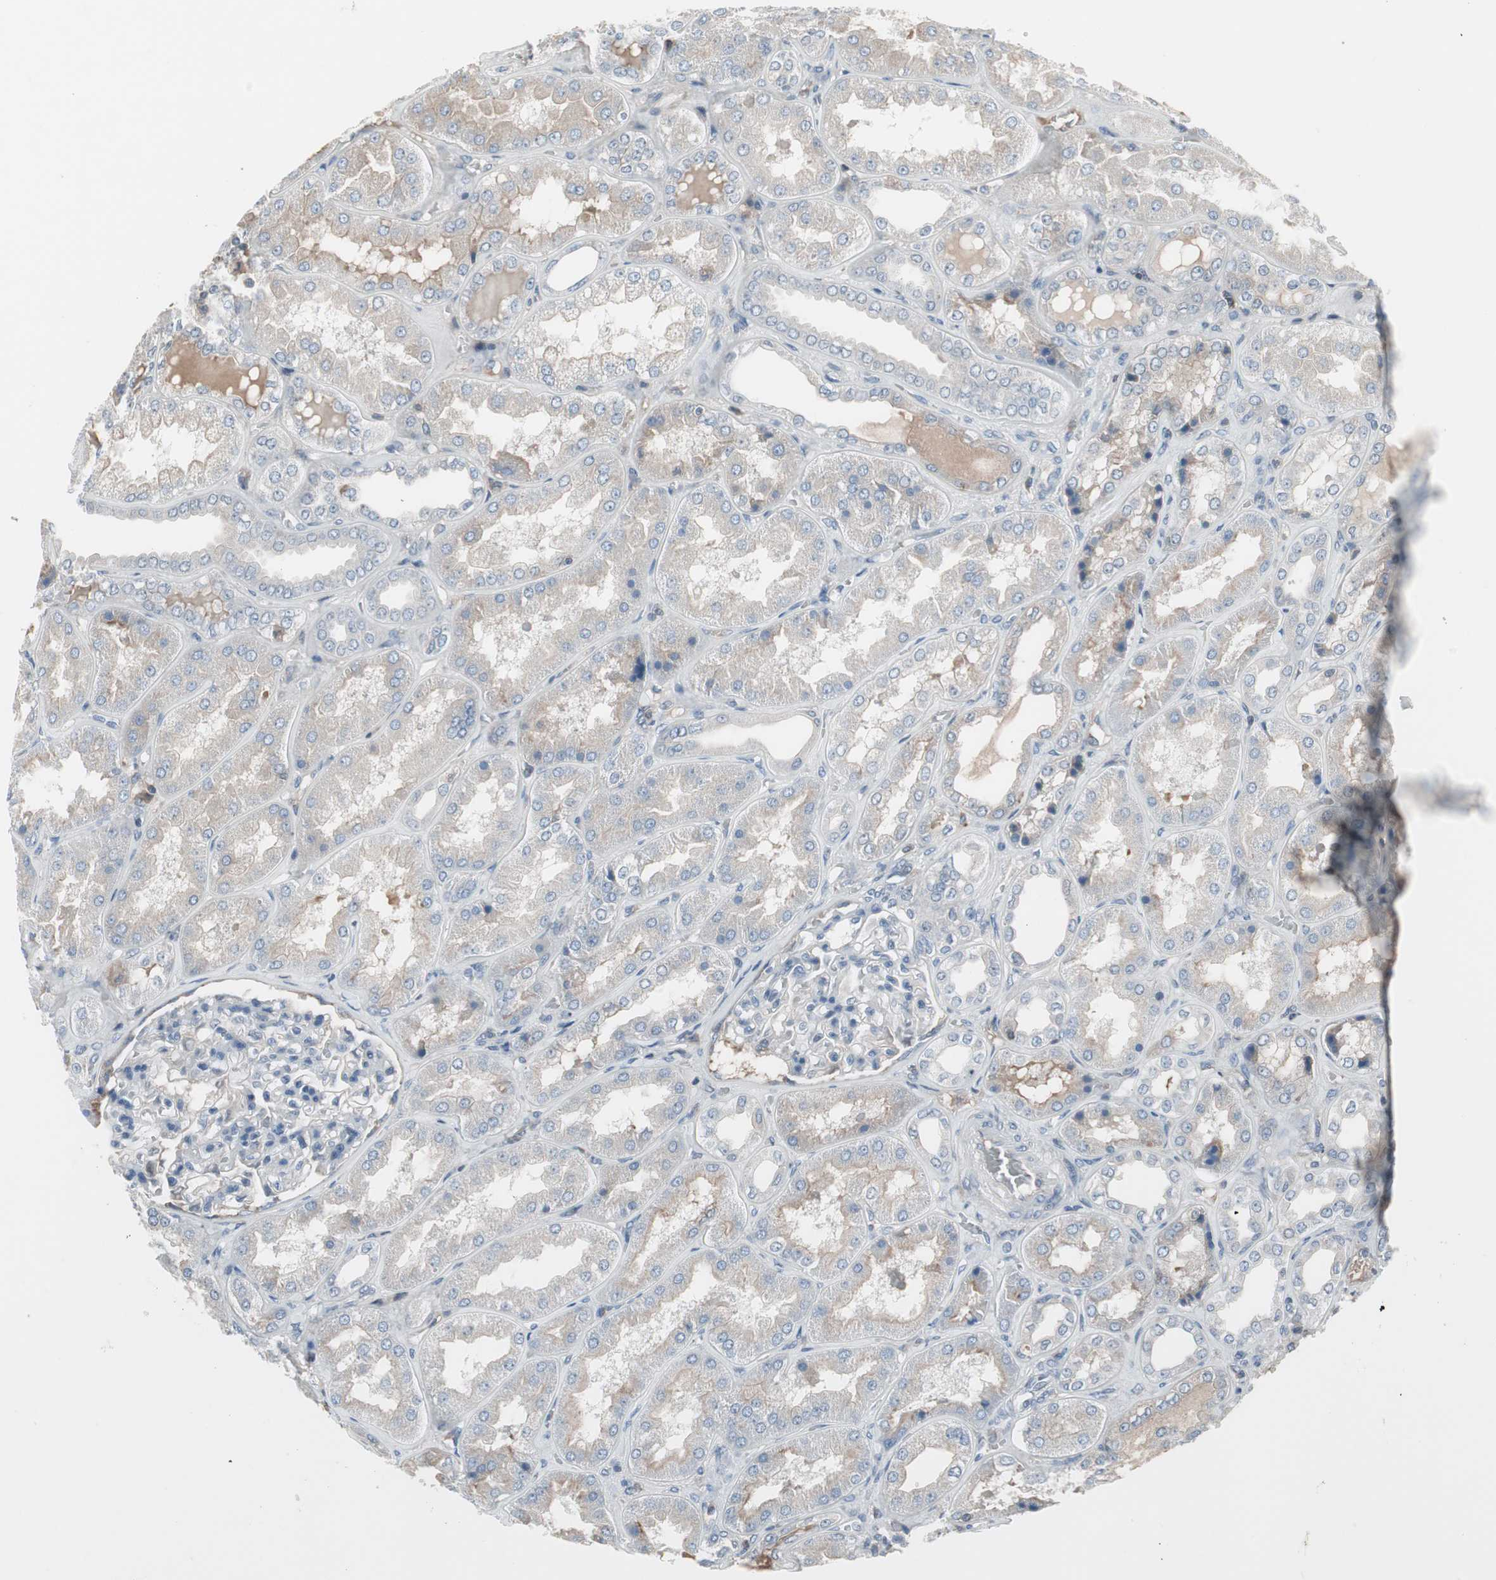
{"staining": {"intensity": "negative", "quantity": "none", "location": "none"}, "tissue": "kidney", "cell_type": "Cells in glomeruli", "image_type": "normal", "snomed": [{"axis": "morphology", "description": "Normal tissue, NOS"}, {"axis": "topography", "description": "Kidney"}], "caption": "Immunohistochemical staining of normal kidney reveals no significant positivity in cells in glomeruli.", "gene": "ZSCAN32", "patient": {"sex": "female", "age": 56}}